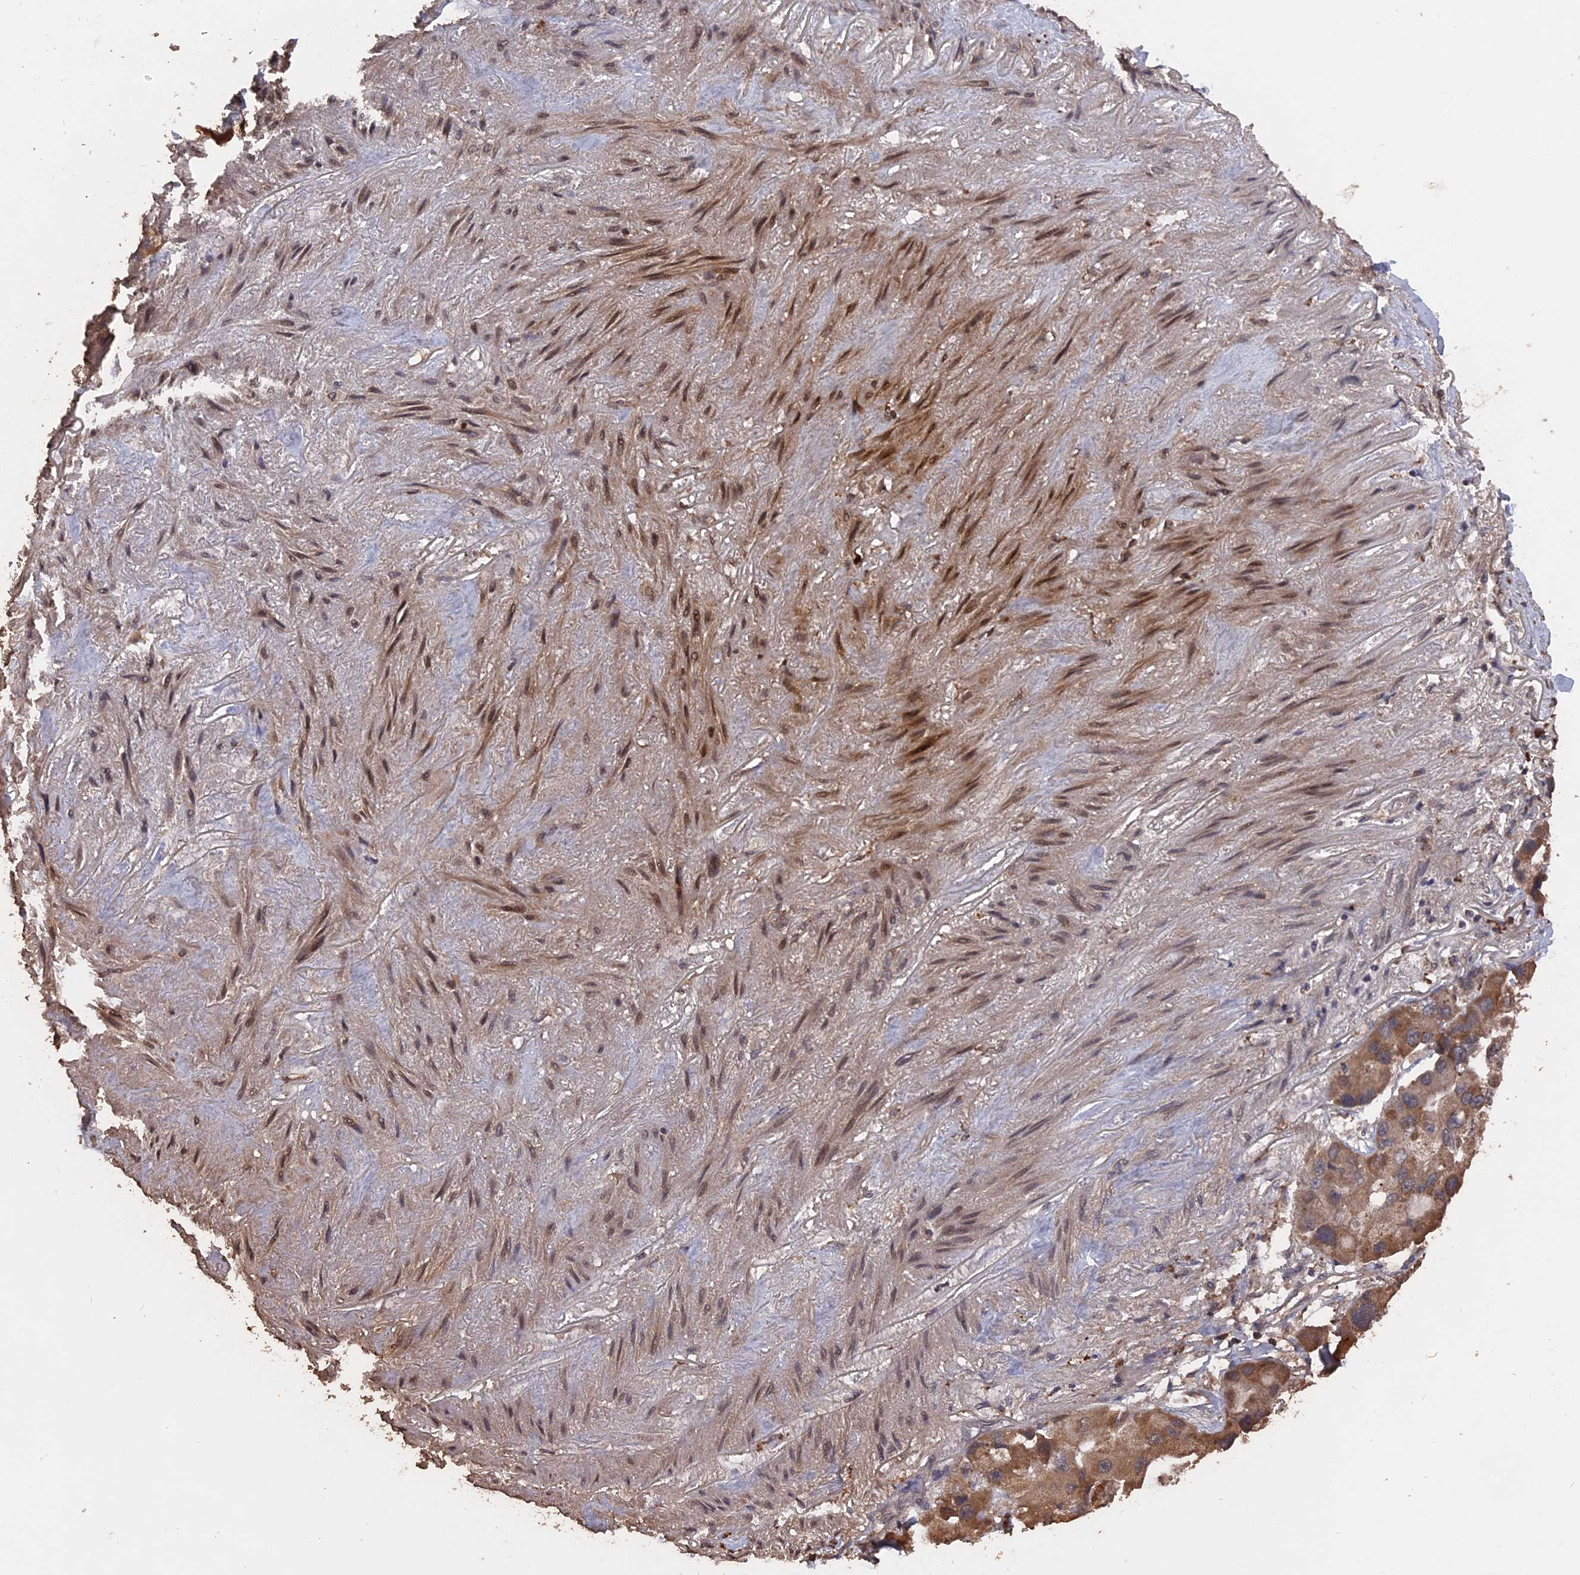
{"staining": {"intensity": "moderate", "quantity": ">75%", "location": "cytoplasmic/membranous"}, "tissue": "lung cancer", "cell_type": "Tumor cells", "image_type": "cancer", "snomed": [{"axis": "morphology", "description": "Adenocarcinoma, NOS"}, {"axis": "topography", "description": "Lung"}], "caption": "This photomicrograph displays lung adenocarcinoma stained with immunohistochemistry (IHC) to label a protein in brown. The cytoplasmic/membranous of tumor cells show moderate positivity for the protein. Nuclei are counter-stained blue.", "gene": "TELO2", "patient": {"sex": "female", "age": 54}}